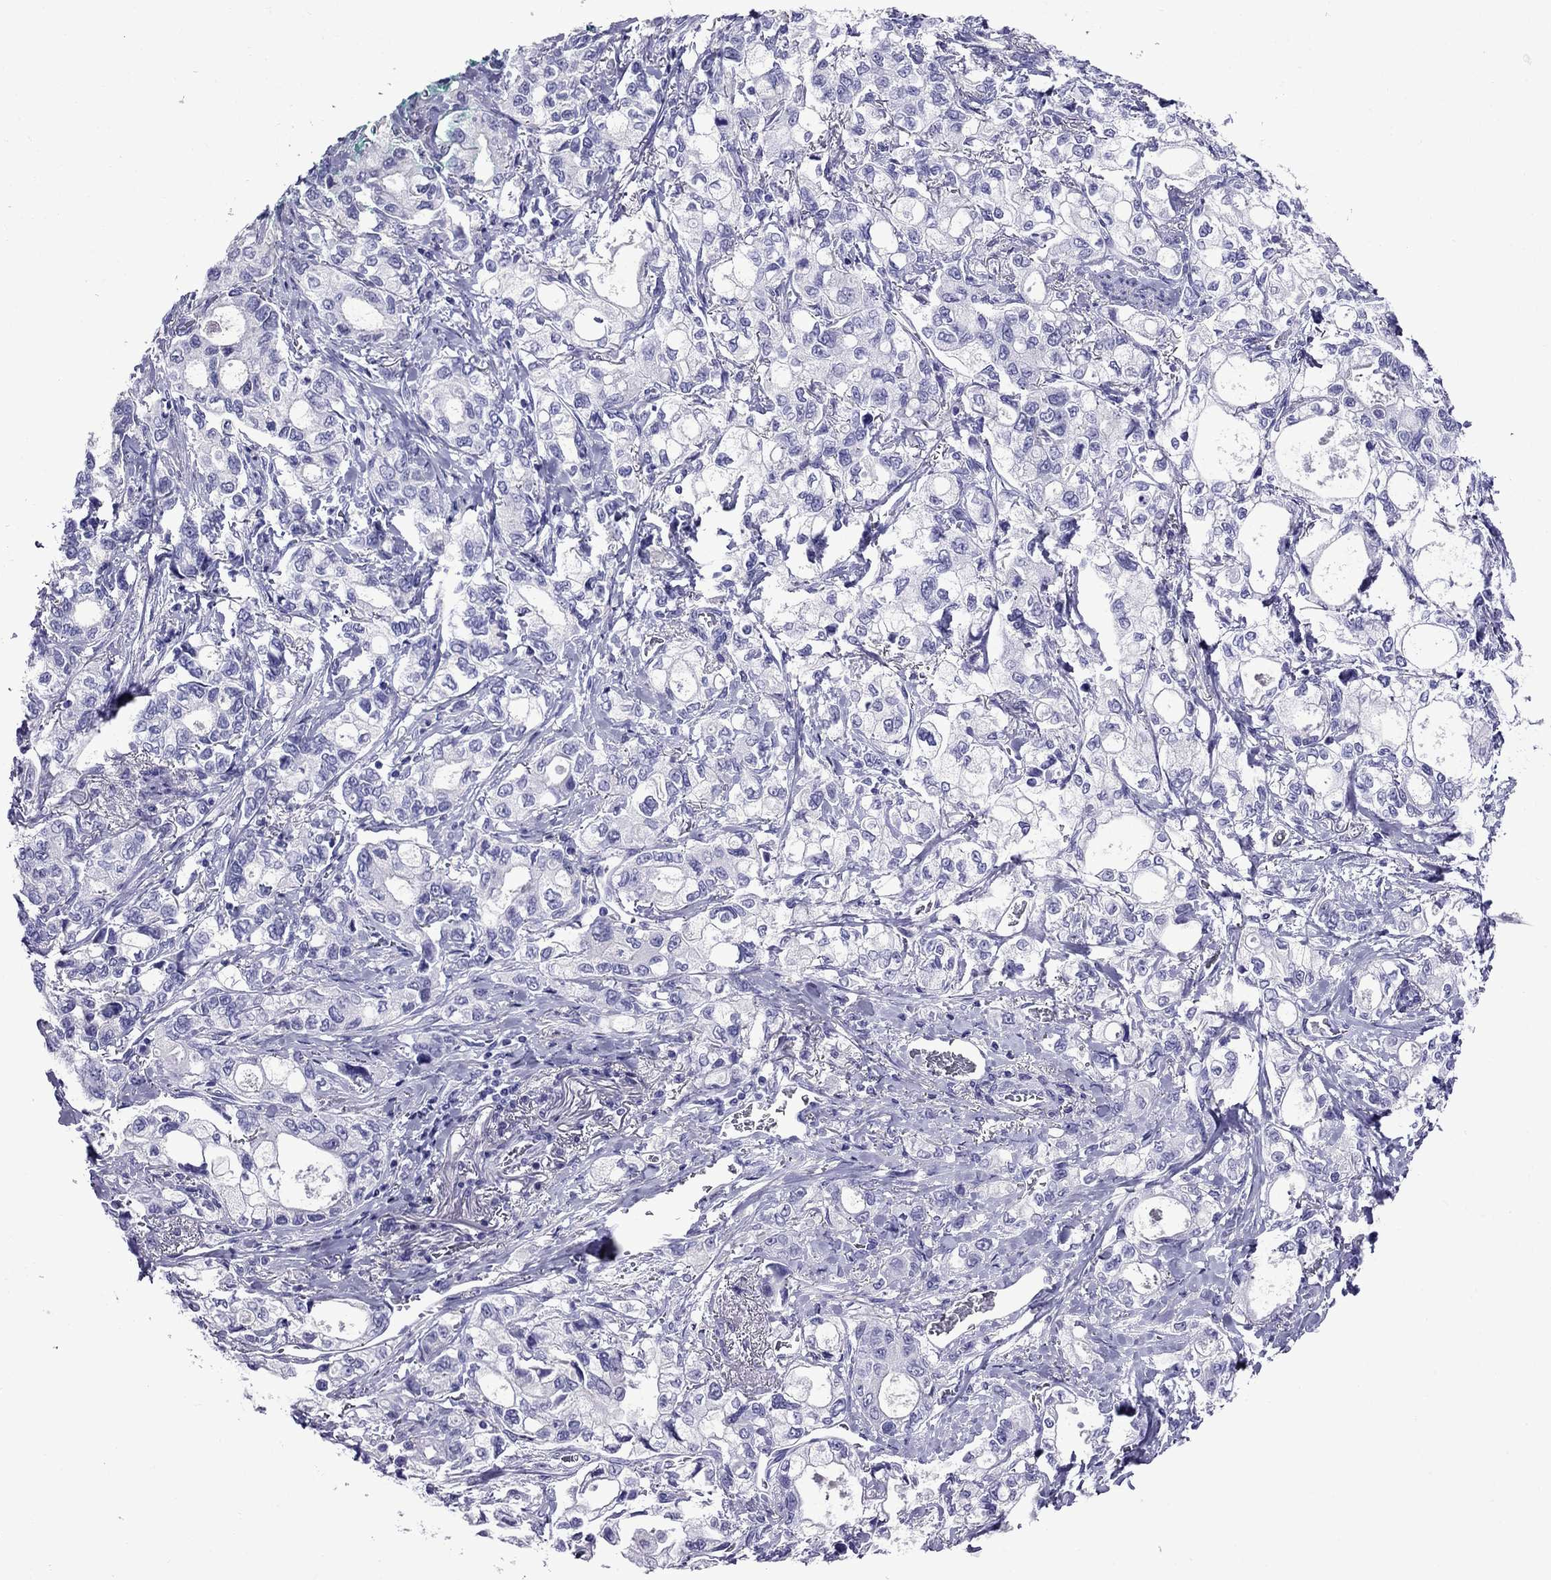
{"staining": {"intensity": "negative", "quantity": "none", "location": "none"}, "tissue": "stomach cancer", "cell_type": "Tumor cells", "image_type": "cancer", "snomed": [{"axis": "morphology", "description": "Adenocarcinoma, NOS"}, {"axis": "topography", "description": "Stomach"}], "caption": "High power microscopy micrograph of an immunohistochemistry (IHC) histopathology image of stomach cancer (adenocarcinoma), revealing no significant positivity in tumor cells.", "gene": "CRYBA1", "patient": {"sex": "male", "age": 63}}